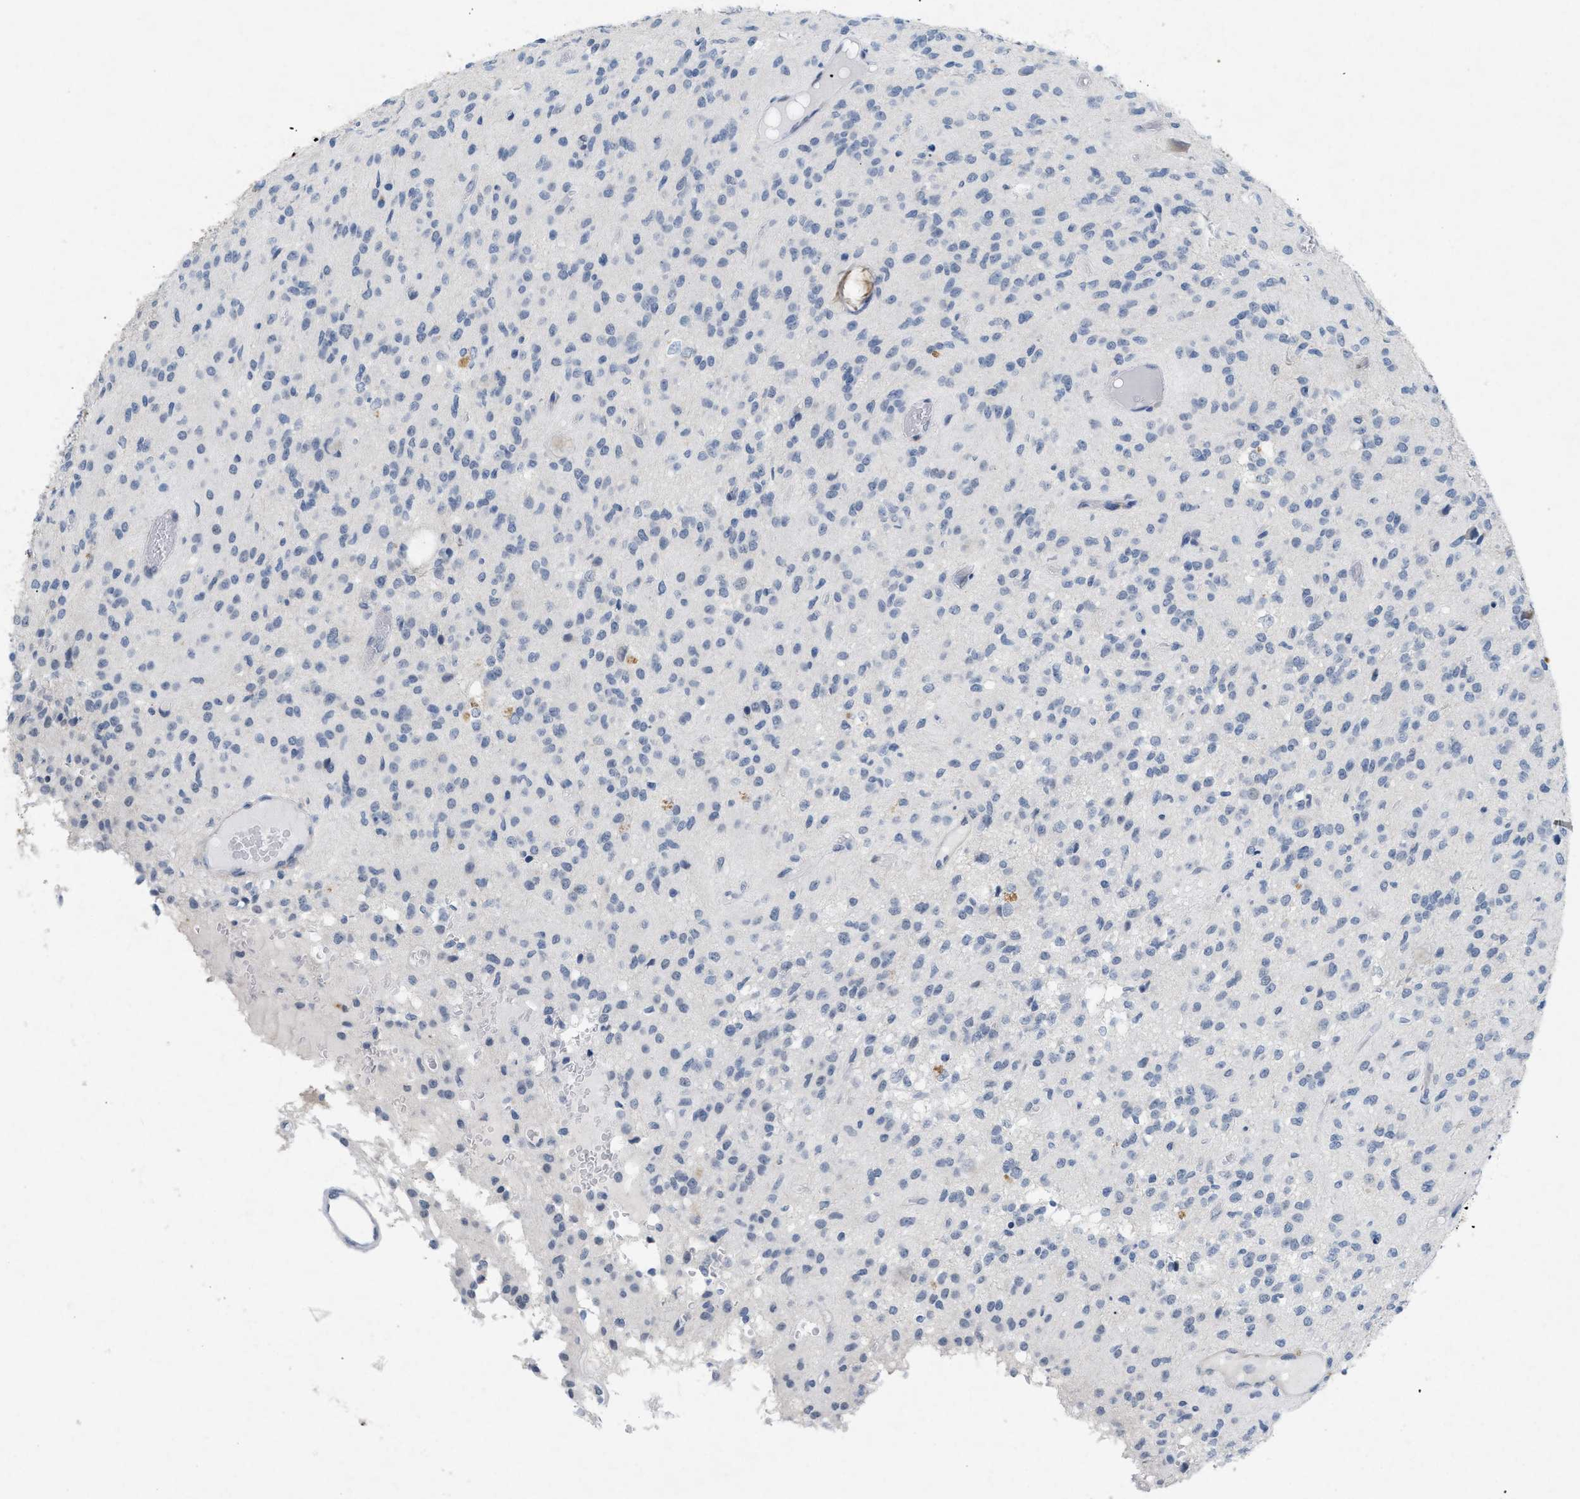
{"staining": {"intensity": "negative", "quantity": "none", "location": "none"}, "tissue": "glioma", "cell_type": "Tumor cells", "image_type": "cancer", "snomed": [{"axis": "morphology", "description": "Glioma, malignant, High grade"}, {"axis": "topography", "description": "Brain"}], "caption": "Immunohistochemical staining of glioma exhibits no significant positivity in tumor cells. (DAB immunohistochemistry visualized using brightfield microscopy, high magnification).", "gene": "TASOR", "patient": {"sex": "female", "age": 59}}